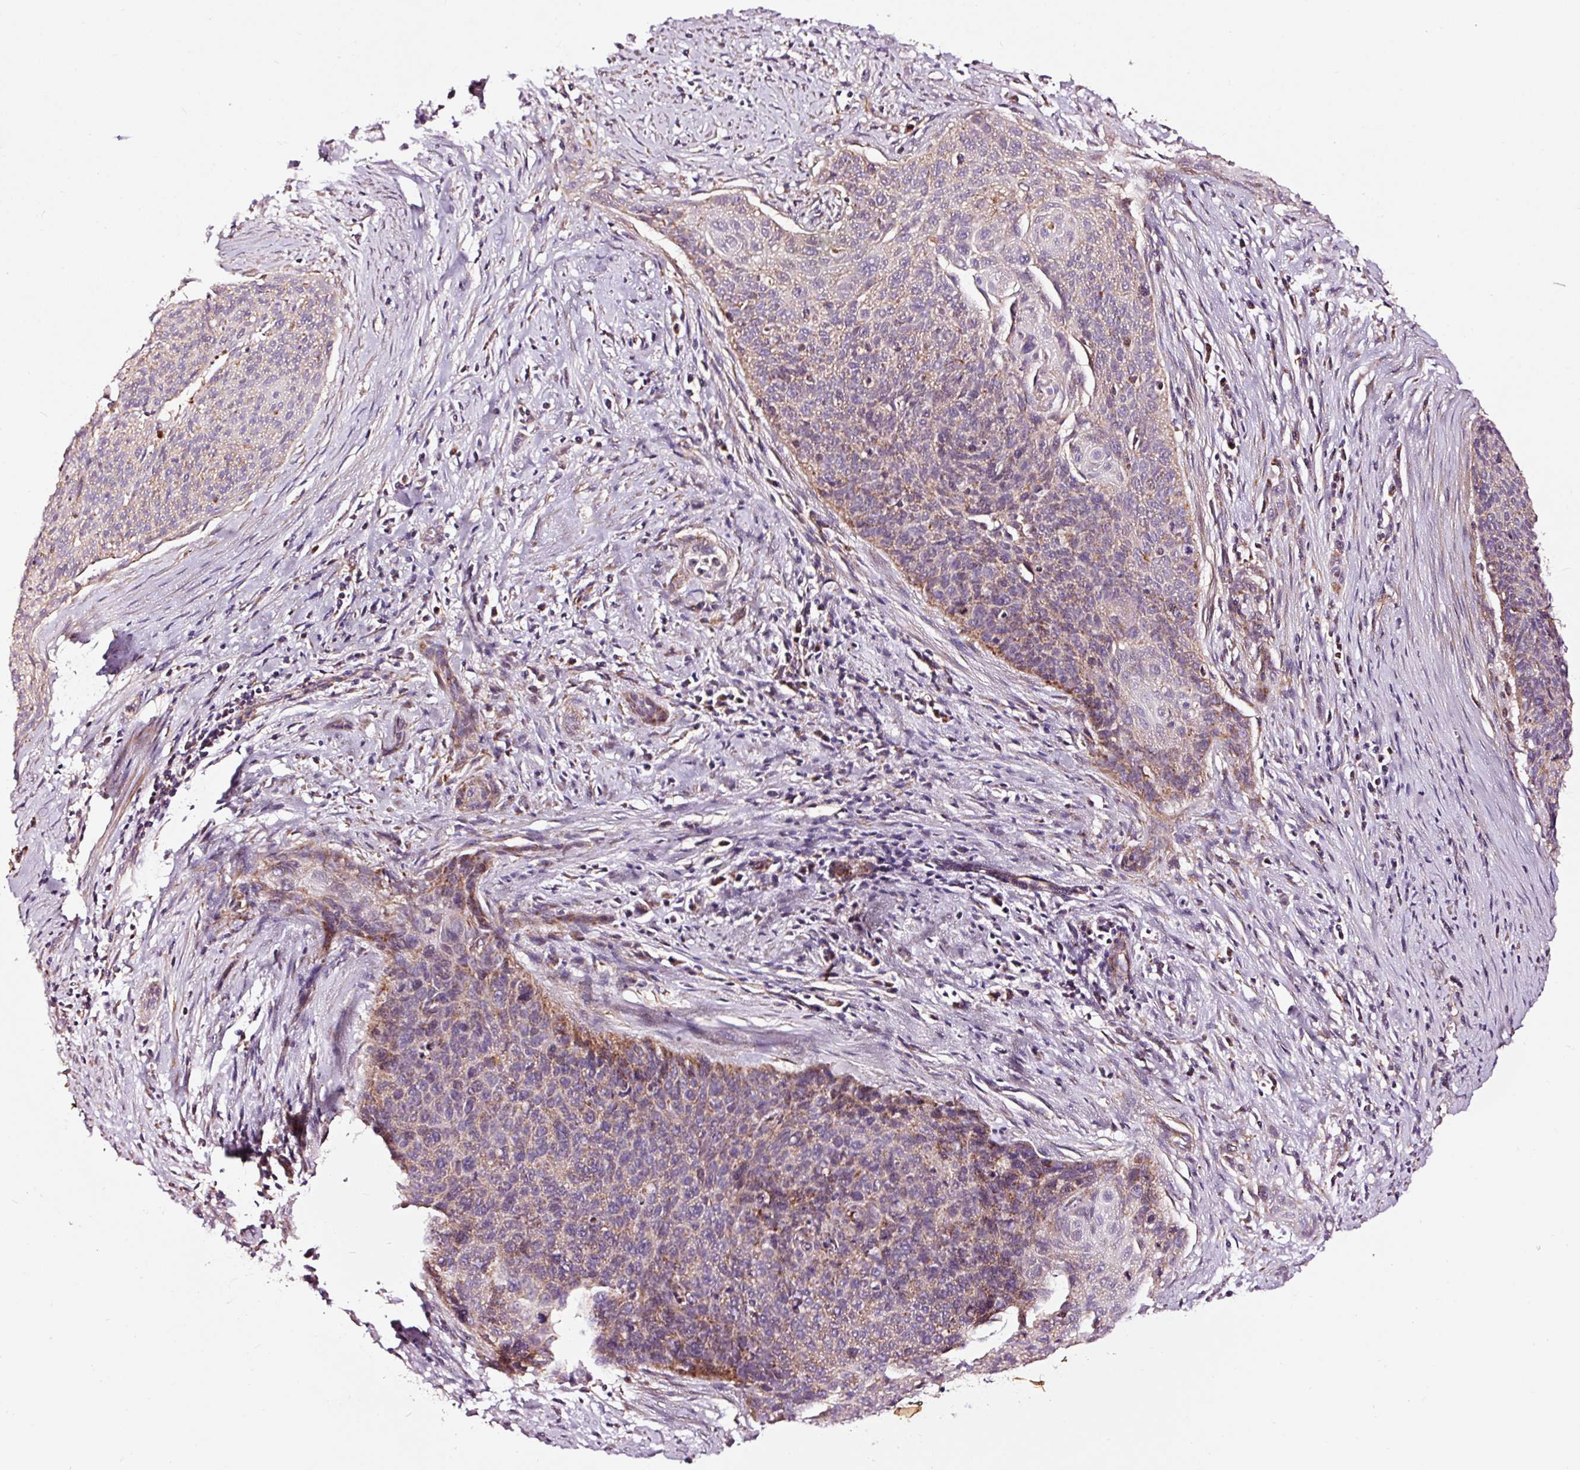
{"staining": {"intensity": "moderate", "quantity": "<25%", "location": "cytoplasmic/membranous"}, "tissue": "cervical cancer", "cell_type": "Tumor cells", "image_type": "cancer", "snomed": [{"axis": "morphology", "description": "Squamous cell carcinoma, NOS"}, {"axis": "topography", "description": "Cervix"}], "caption": "Tumor cells display low levels of moderate cytoplasmic/membranous expression in about <25% of cells in human cervical cancer. Nuclei are stained in blue.", "gene": "TPM1", "patient": {"sex": "female", "age": 55}}